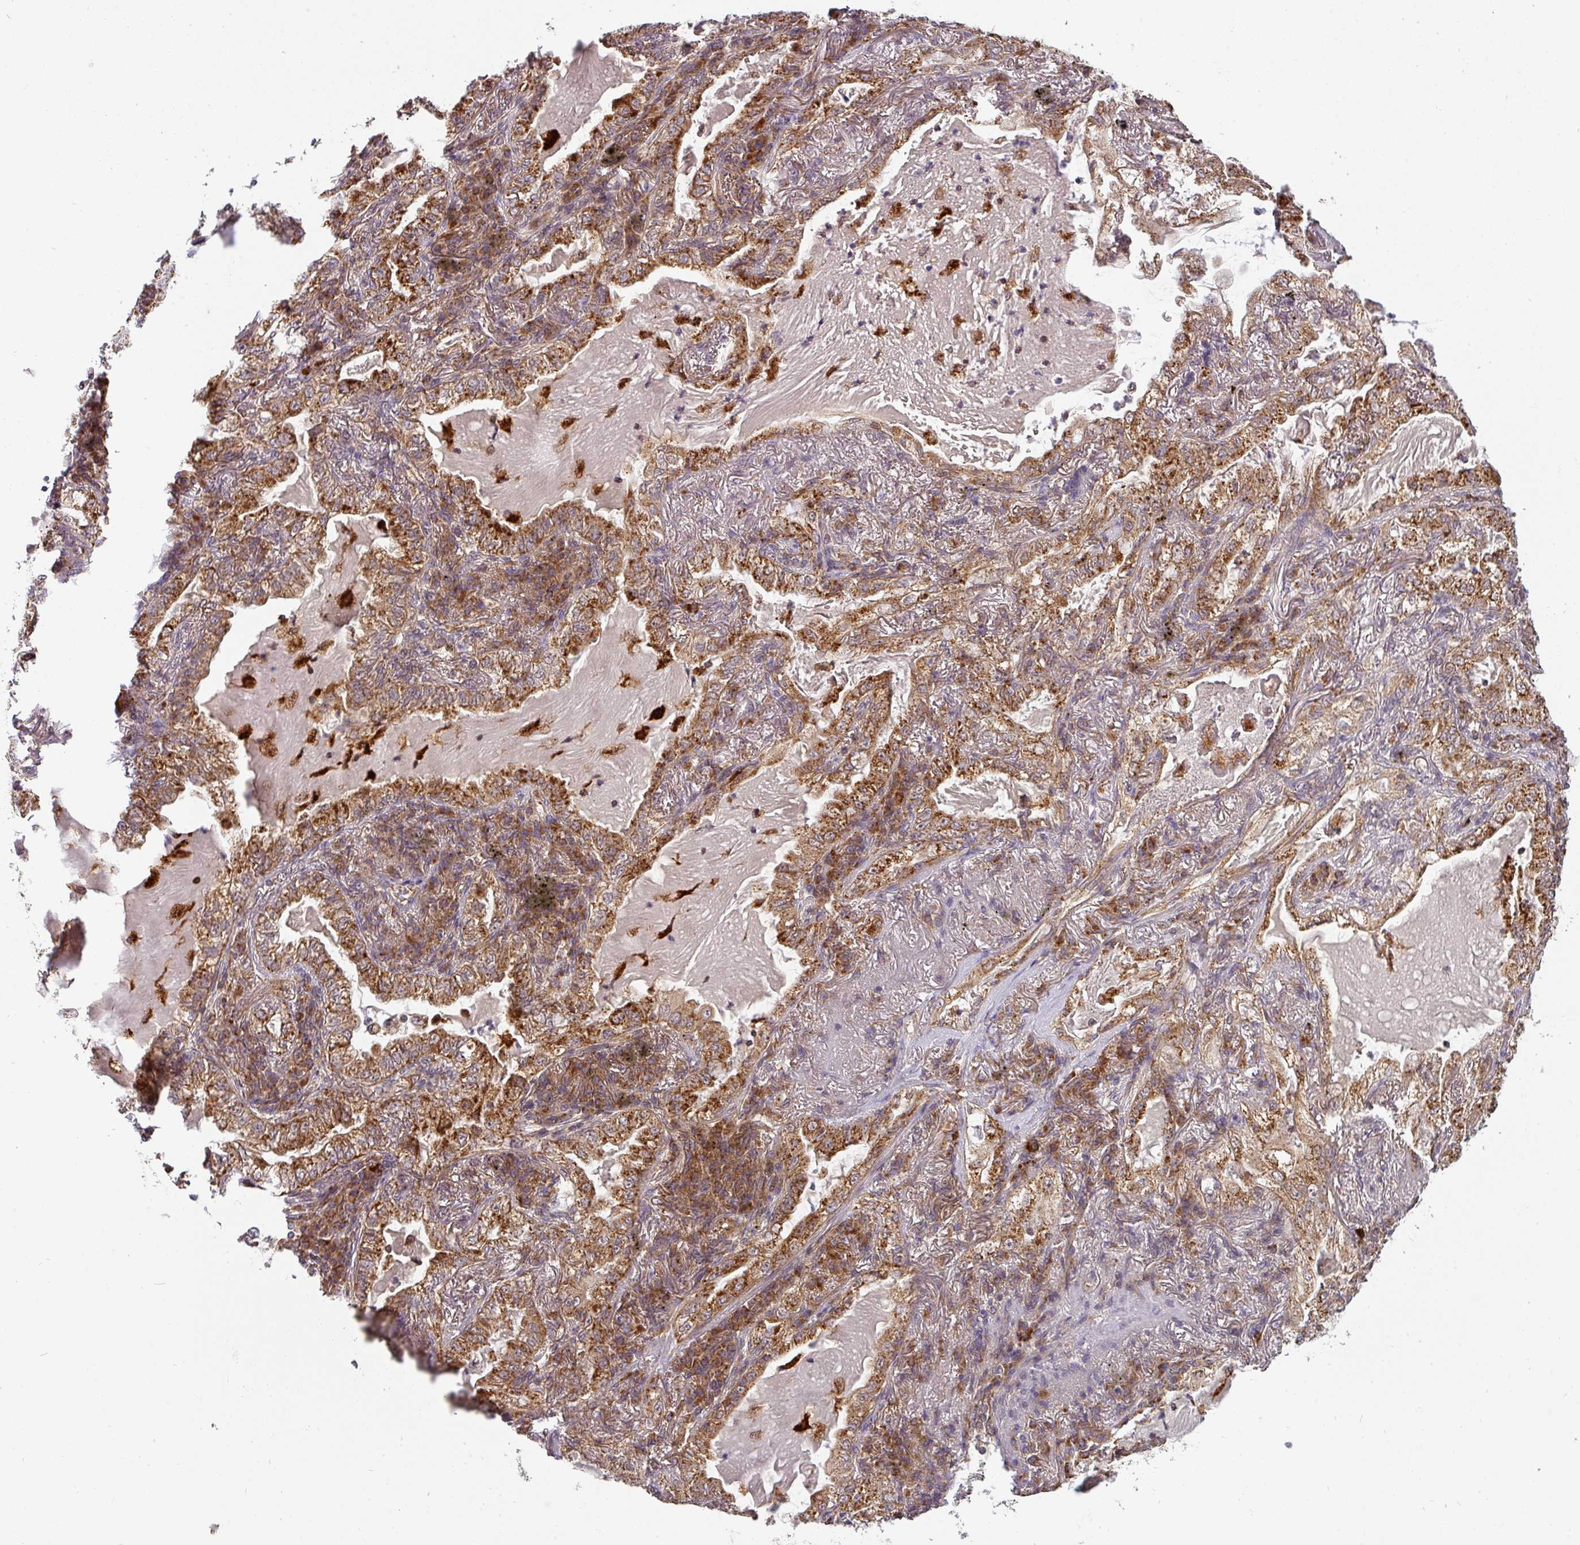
{"staining": {"intensity": "strong", "quantity": ">75%", "location": "cytoplasmic/membranous"}, "tissue": "lung cancer", "cell_type": "Tumor cells", "image_type": "cancer", "snomed": [{"axis": "morphology", "description": "Adenocarcinoma, NOS"}, {"axis": "topography", "description": "Lung"}], "caption": "Strong cytoplasmic/membranous expression is identified in approximately >75% of tumor cells in lung adenocarcinoma.", "gene": "MRPS16", "patient": {"sex": "female", "age": 73}}